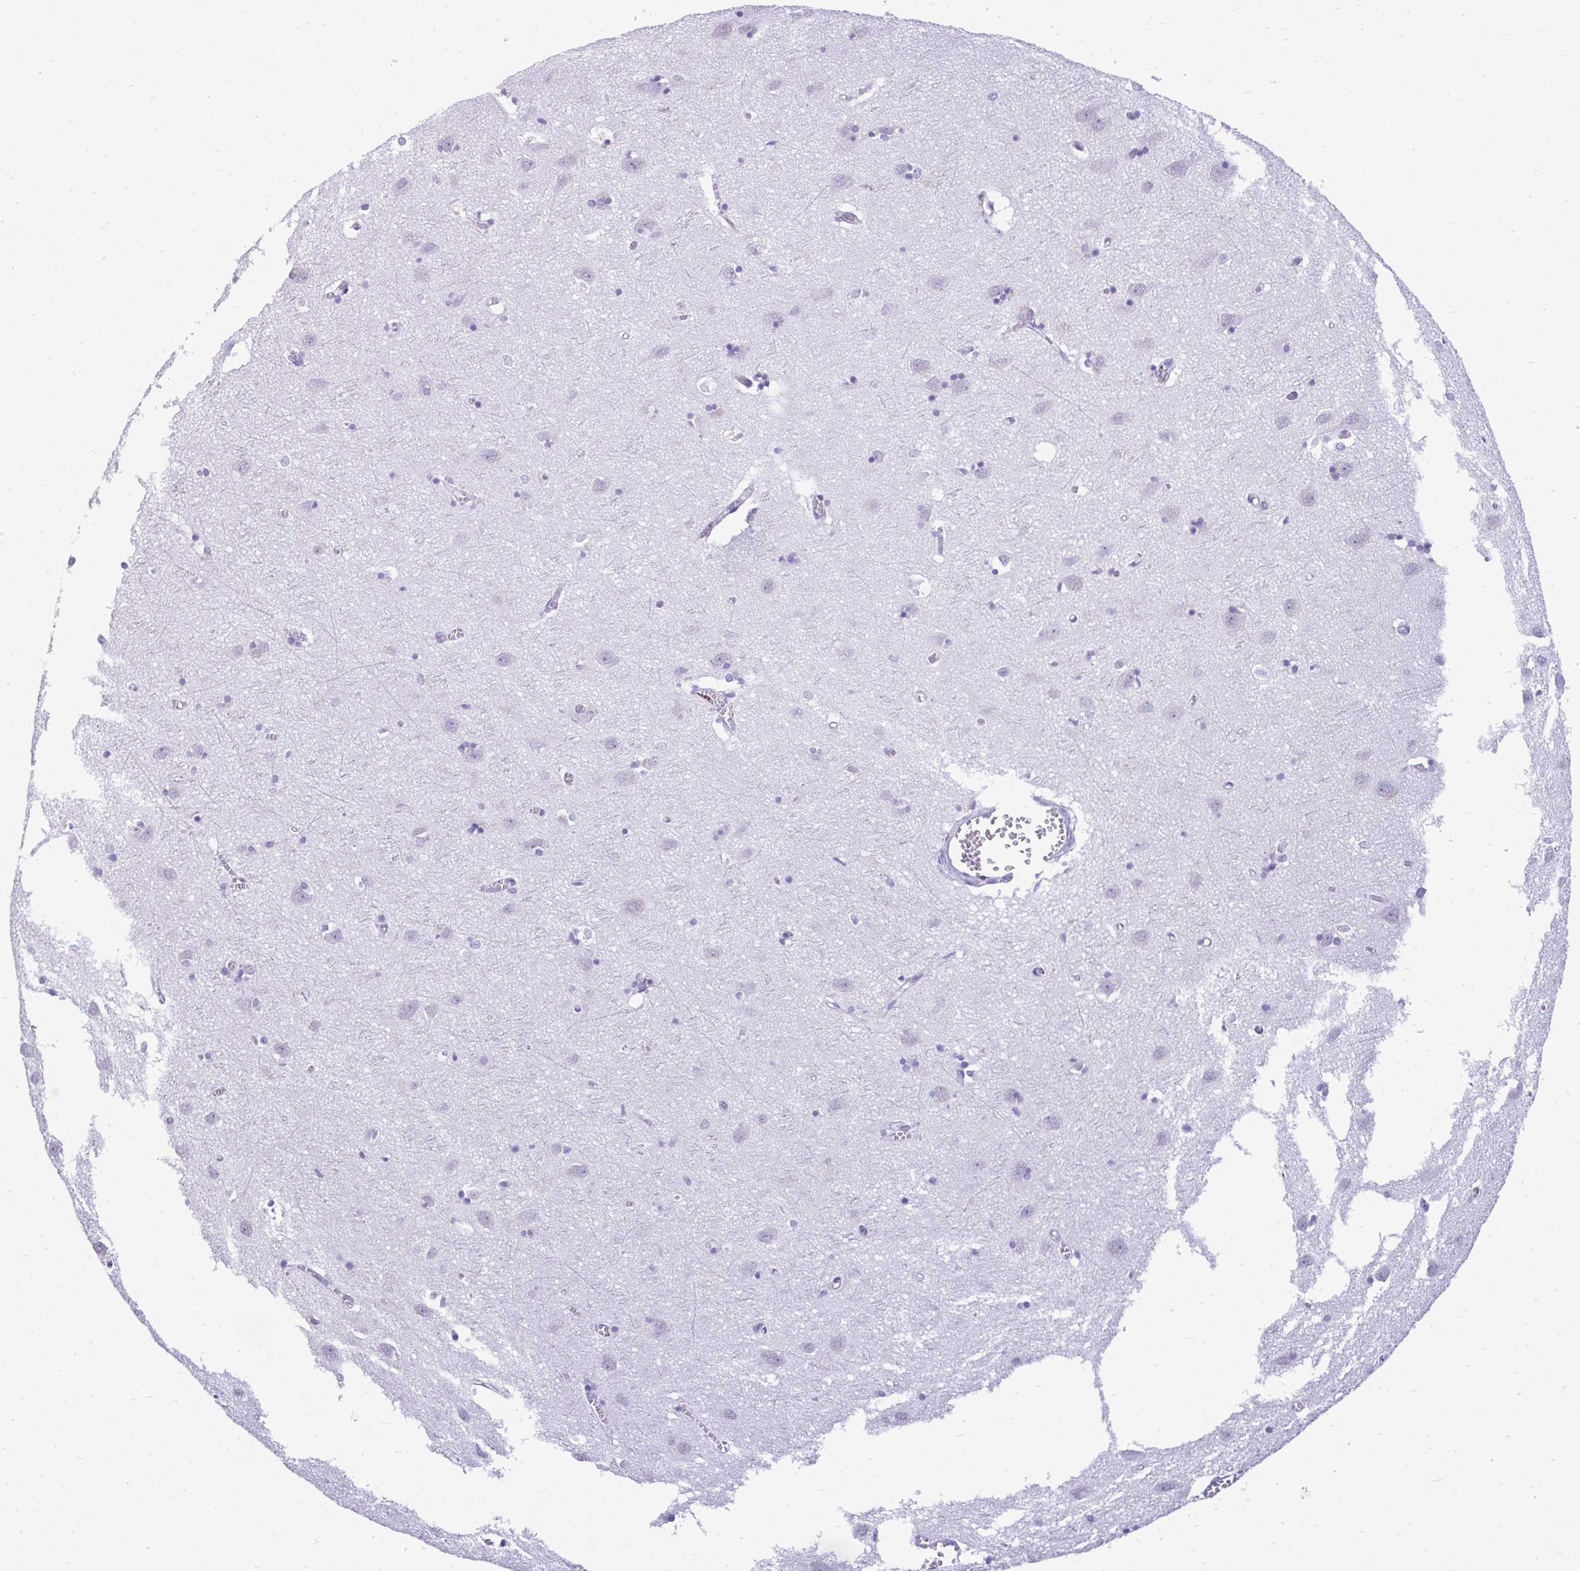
{"staining": {"intensity": "negative", "quantity": "none", "location": "none"}, "tissue": "cerebral cortex", "cell_type": "Endothelial cells", "image_type": "normal", "snomed": [{"axis": "morphology", "description": "Normal tissue, NOS"}, {"axis": "topography", "description": "Cerebral cortex"}], "caption": "The immunohistochemistry histopathology image has no significant expression in endothelial cells of cerebral cortex.", "gene": "PRM2", "patient": {"sex": "male", "age": 70}}